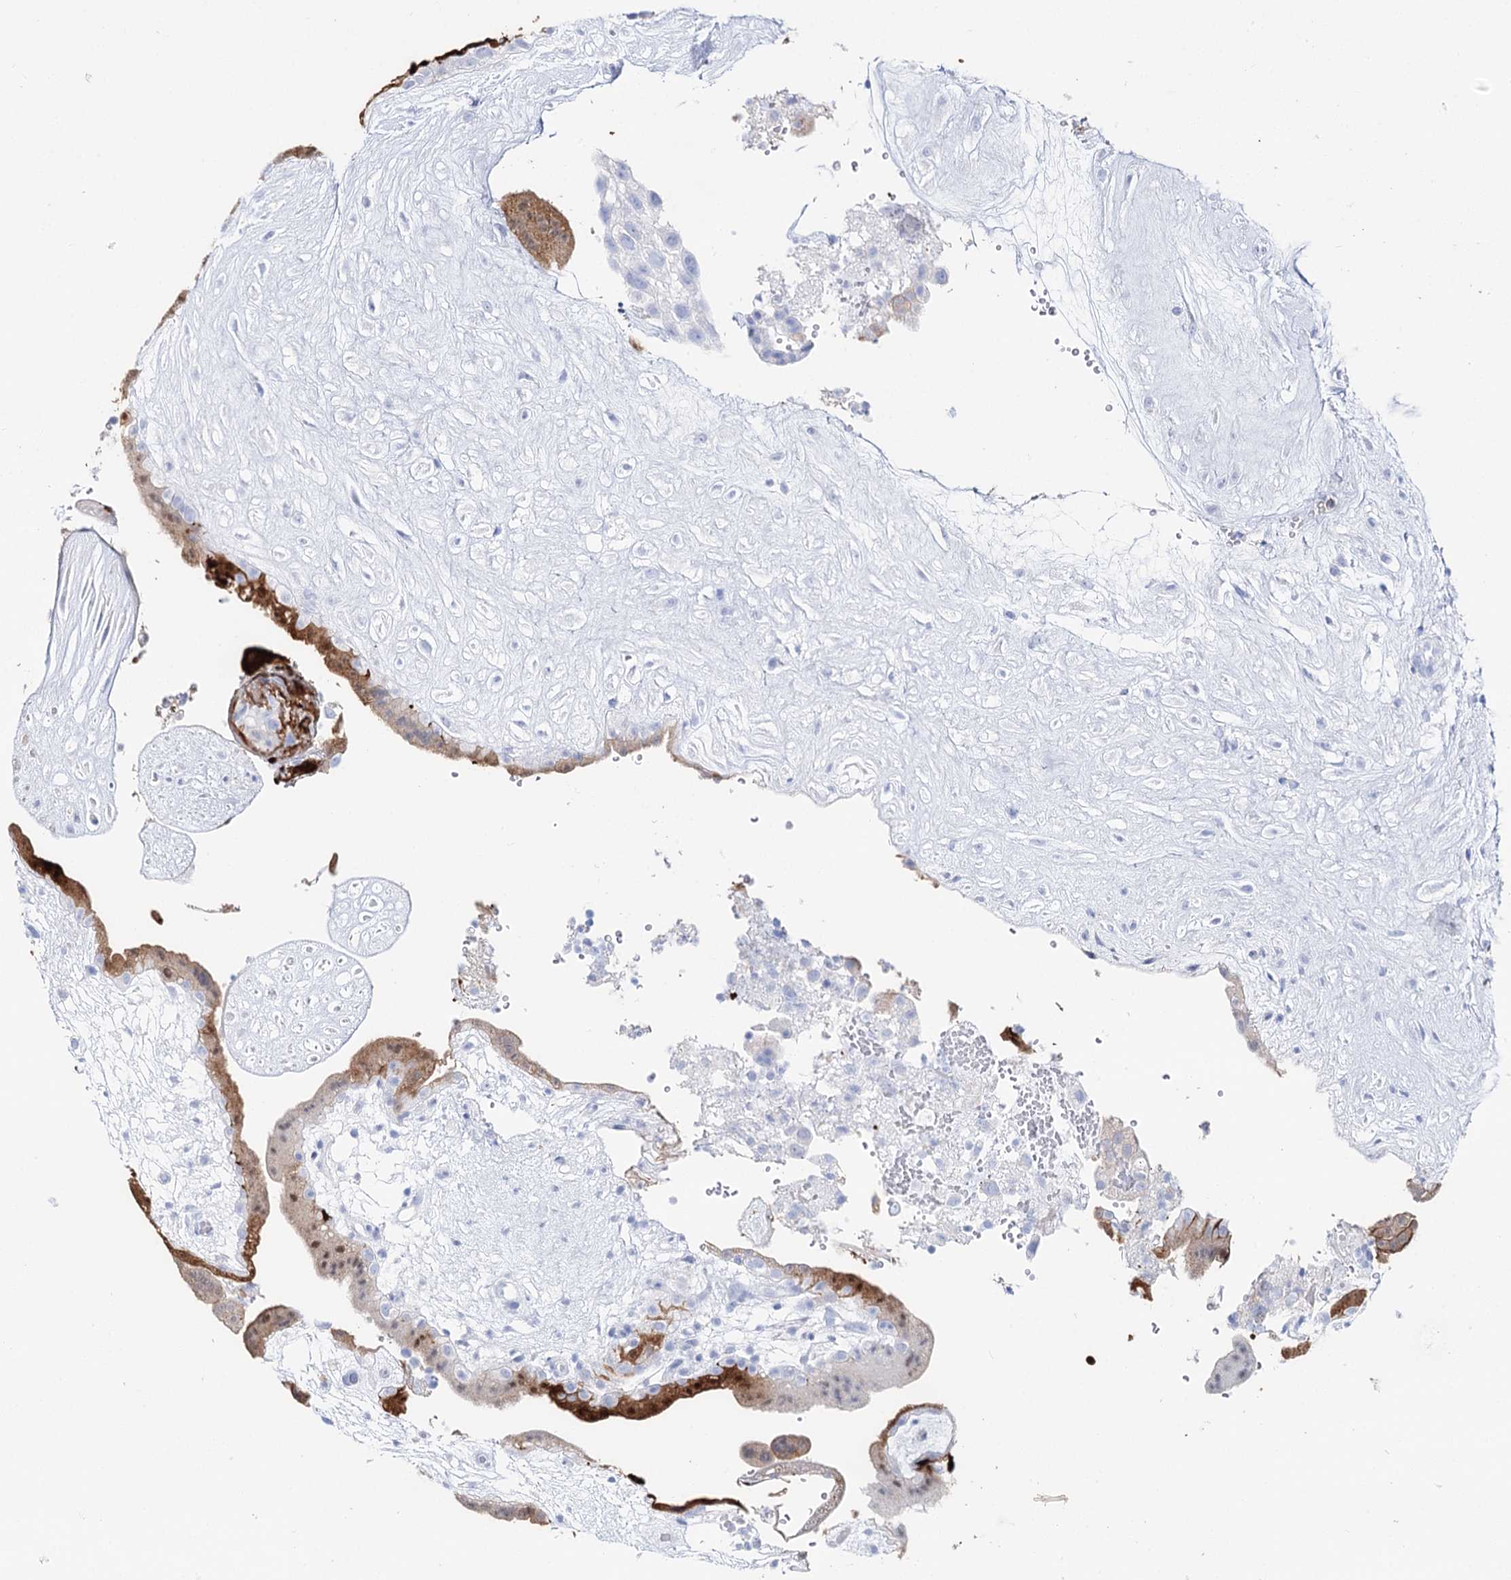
{"staining": {"intensity": "negative", "quantity": "none", "location": "none"}, "tissue": "placenta", "cell_type": "Decidual cells", "image_type": "normal", "snomed": [{"axis": "morphology", "description": "Normal tissue, NOS"}, {"axis": "topography", "description": "Placenta"}], "caption": "Immunohistochemistry micrograph of benign placenta stained for a protein (brown), which shows no expression in decidual cells.", "gene": "SLC3A1", "patient": {"sex": "female", "age": 18}}